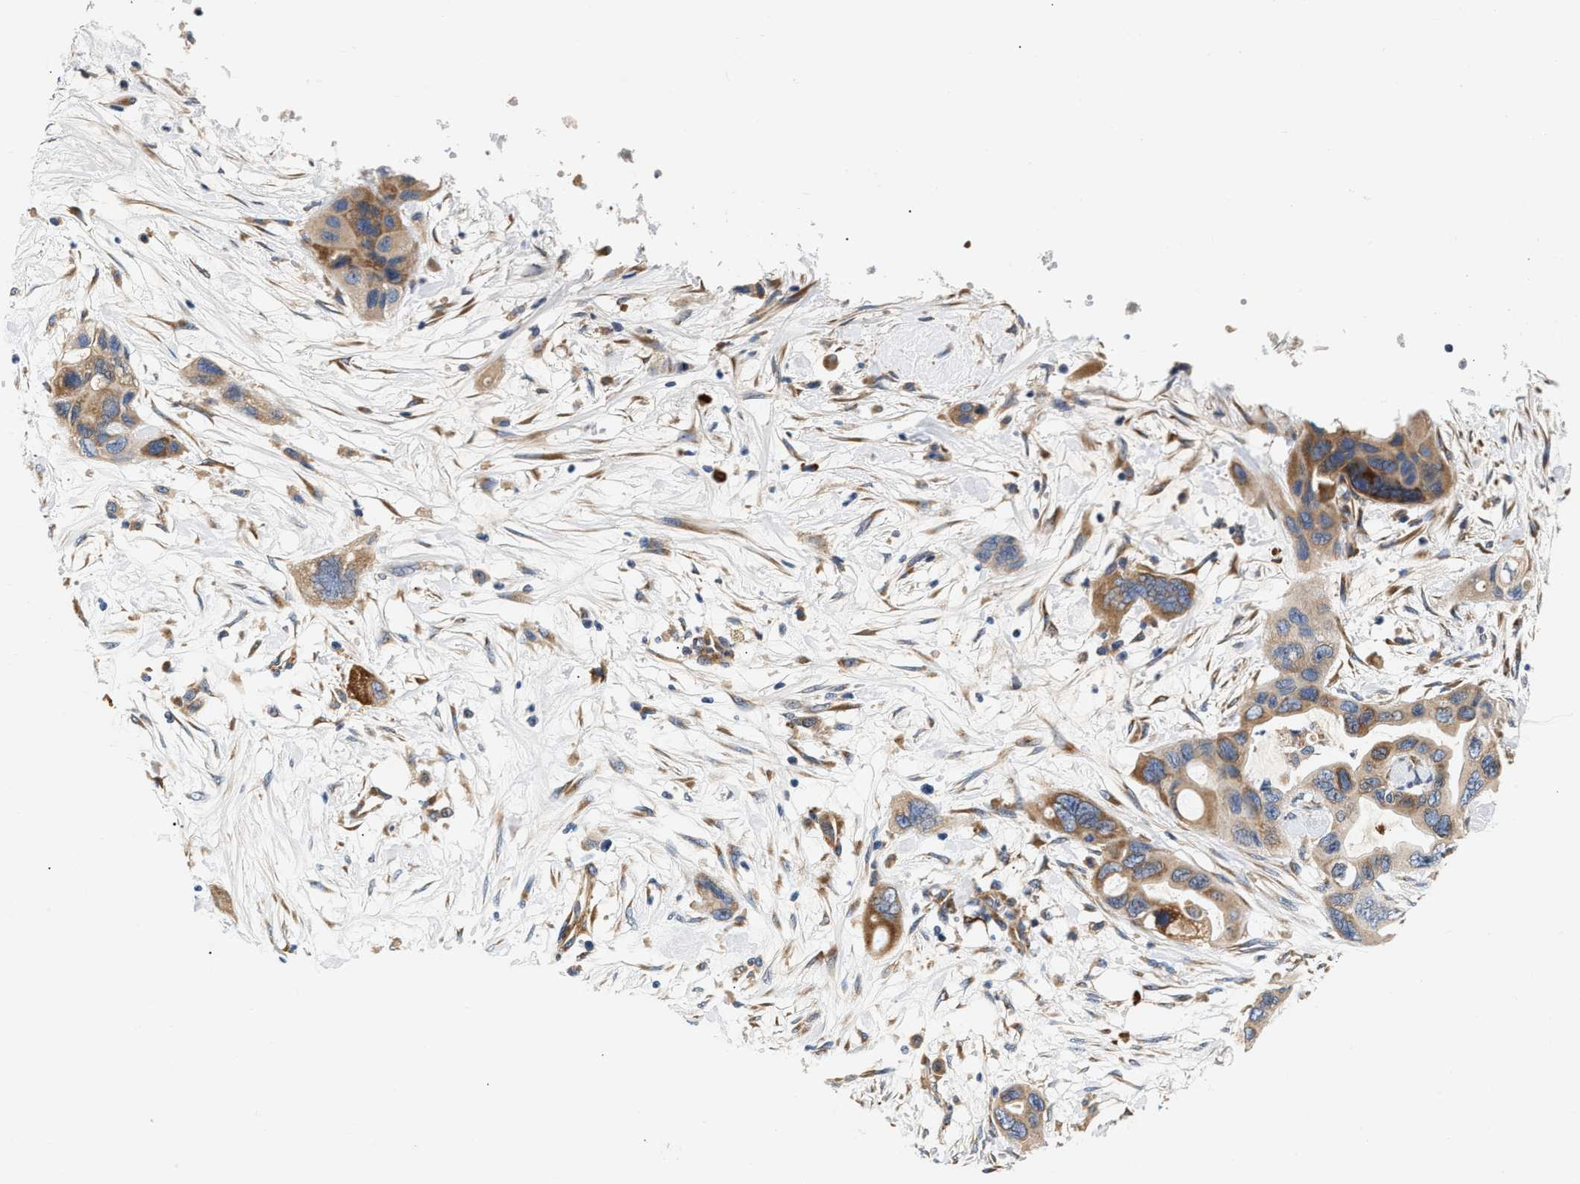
{"staining": {"intensity": "moderate", "quantity": ">75%", "location": "cytoplasmic/membranous"}, "tissue": "pancreatic cancer", "cell_type": "Tumor cells", "image_type": "cancer", "snomed": [{"axis": "morphology", "description": "Adenocarcinoma, NOS"}, {"axis": "topography", "description": "Pancreas"}], "caption": "About >75% of tumor cells in human pancreatic cancer (adenocarcinoma) demonstrate moderate cytoplasmic/membranous protein staining as visualized by brown immunohistochemical staining.", "gene": "IFT74", "patient": {"sex": "female", "age": 71}}